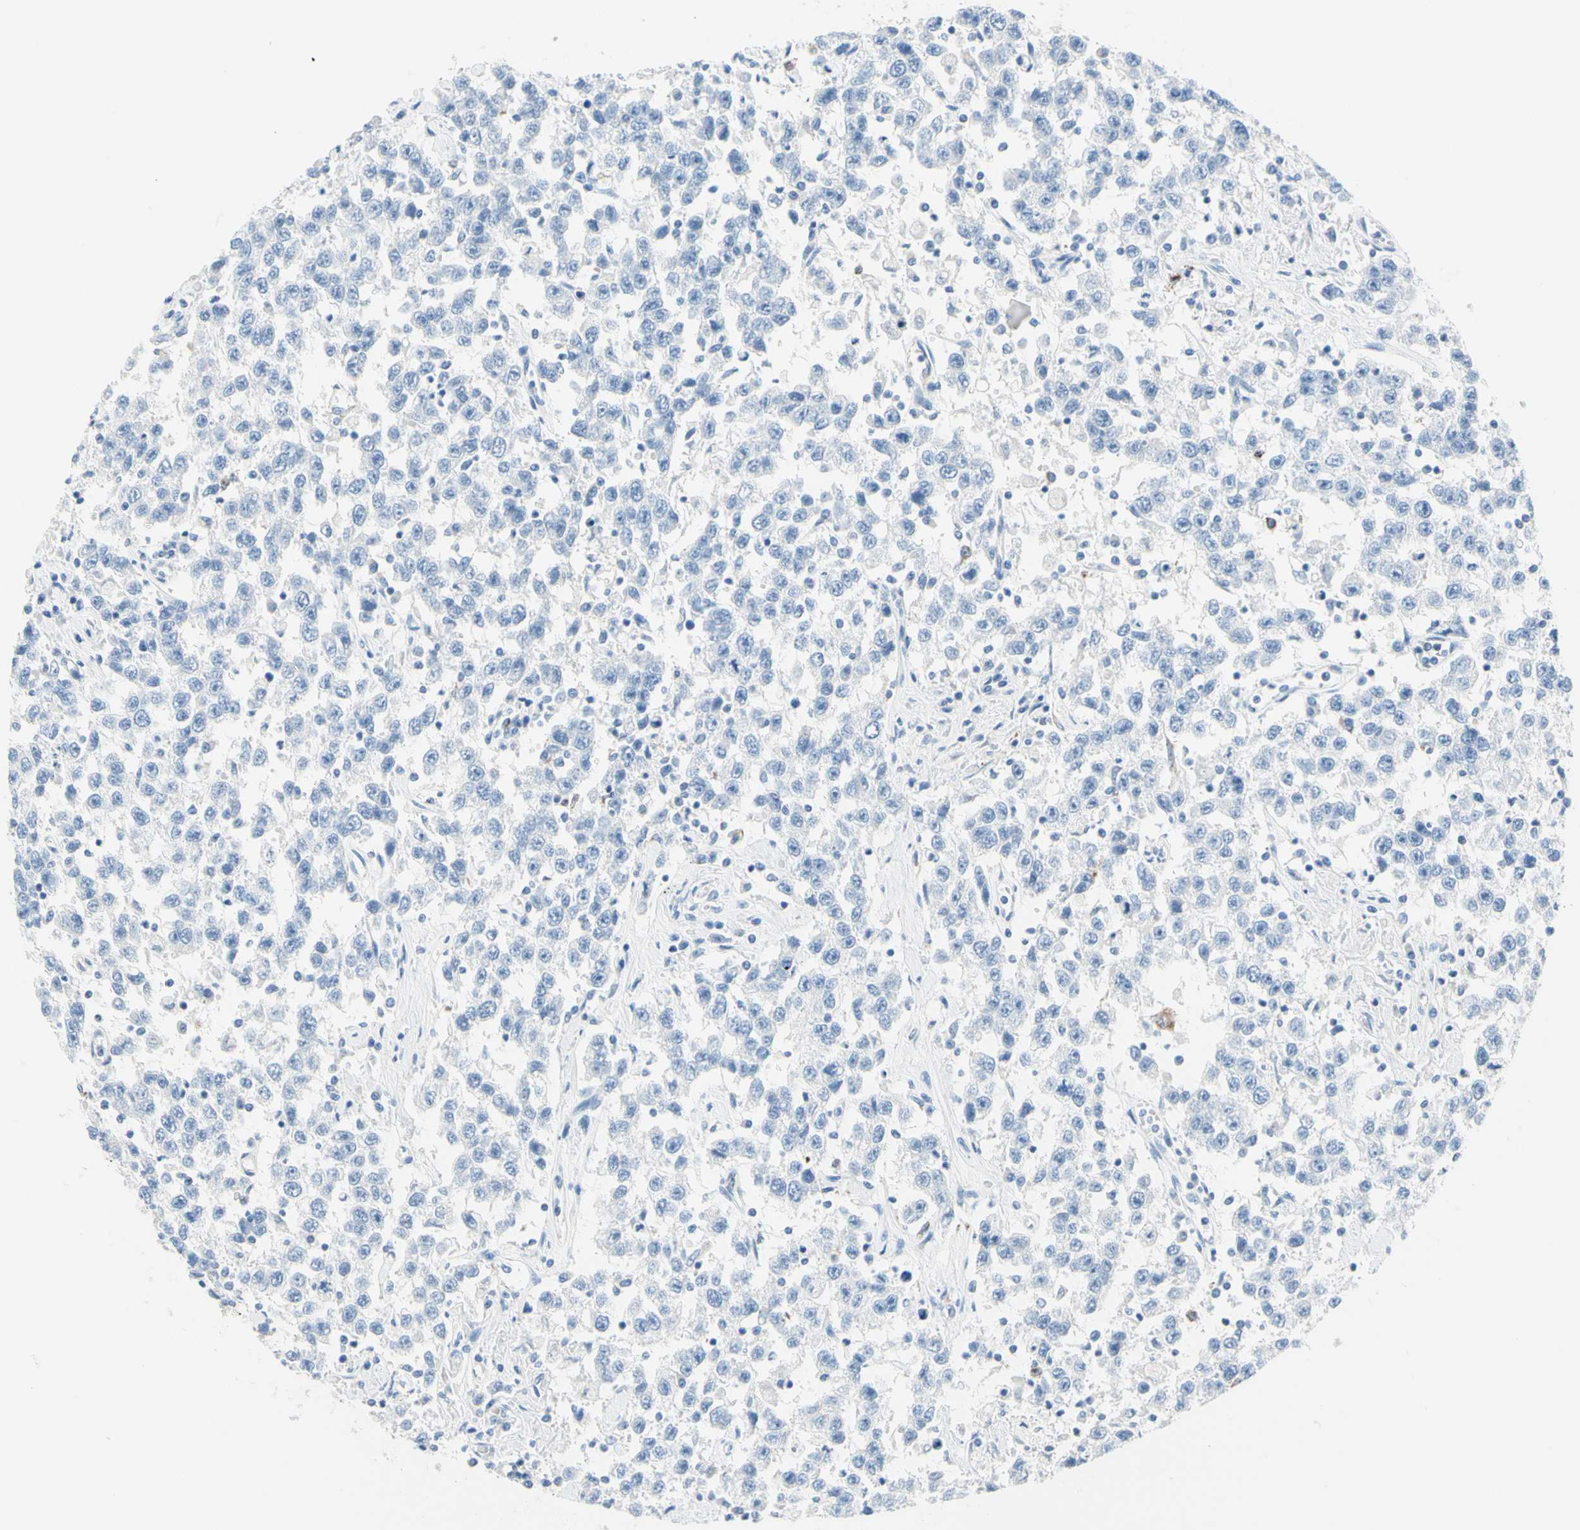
{"staining": {"intensity": "negative", "quantity": "none", "location": "none"}, "tissue": "testis cancer", "cell_type": "Tumor cells", "image_type": "cancer", "snomed": [{"axis": "morphology", "description": "Seminoma, NOS"}, {"axis": "topography", "description": "Testis"}], "caption": "Immunohistochemistry (IHC) histopathology image of human seminoma (testis) stained for a protein (brown), which exhibits no staining in tumor cells. (DAB immunohistochemistry (IHC) with hematoxylin counter stain).", "gene": "CYSLTR1", "patient": {"sex": "male", "age": 41}}